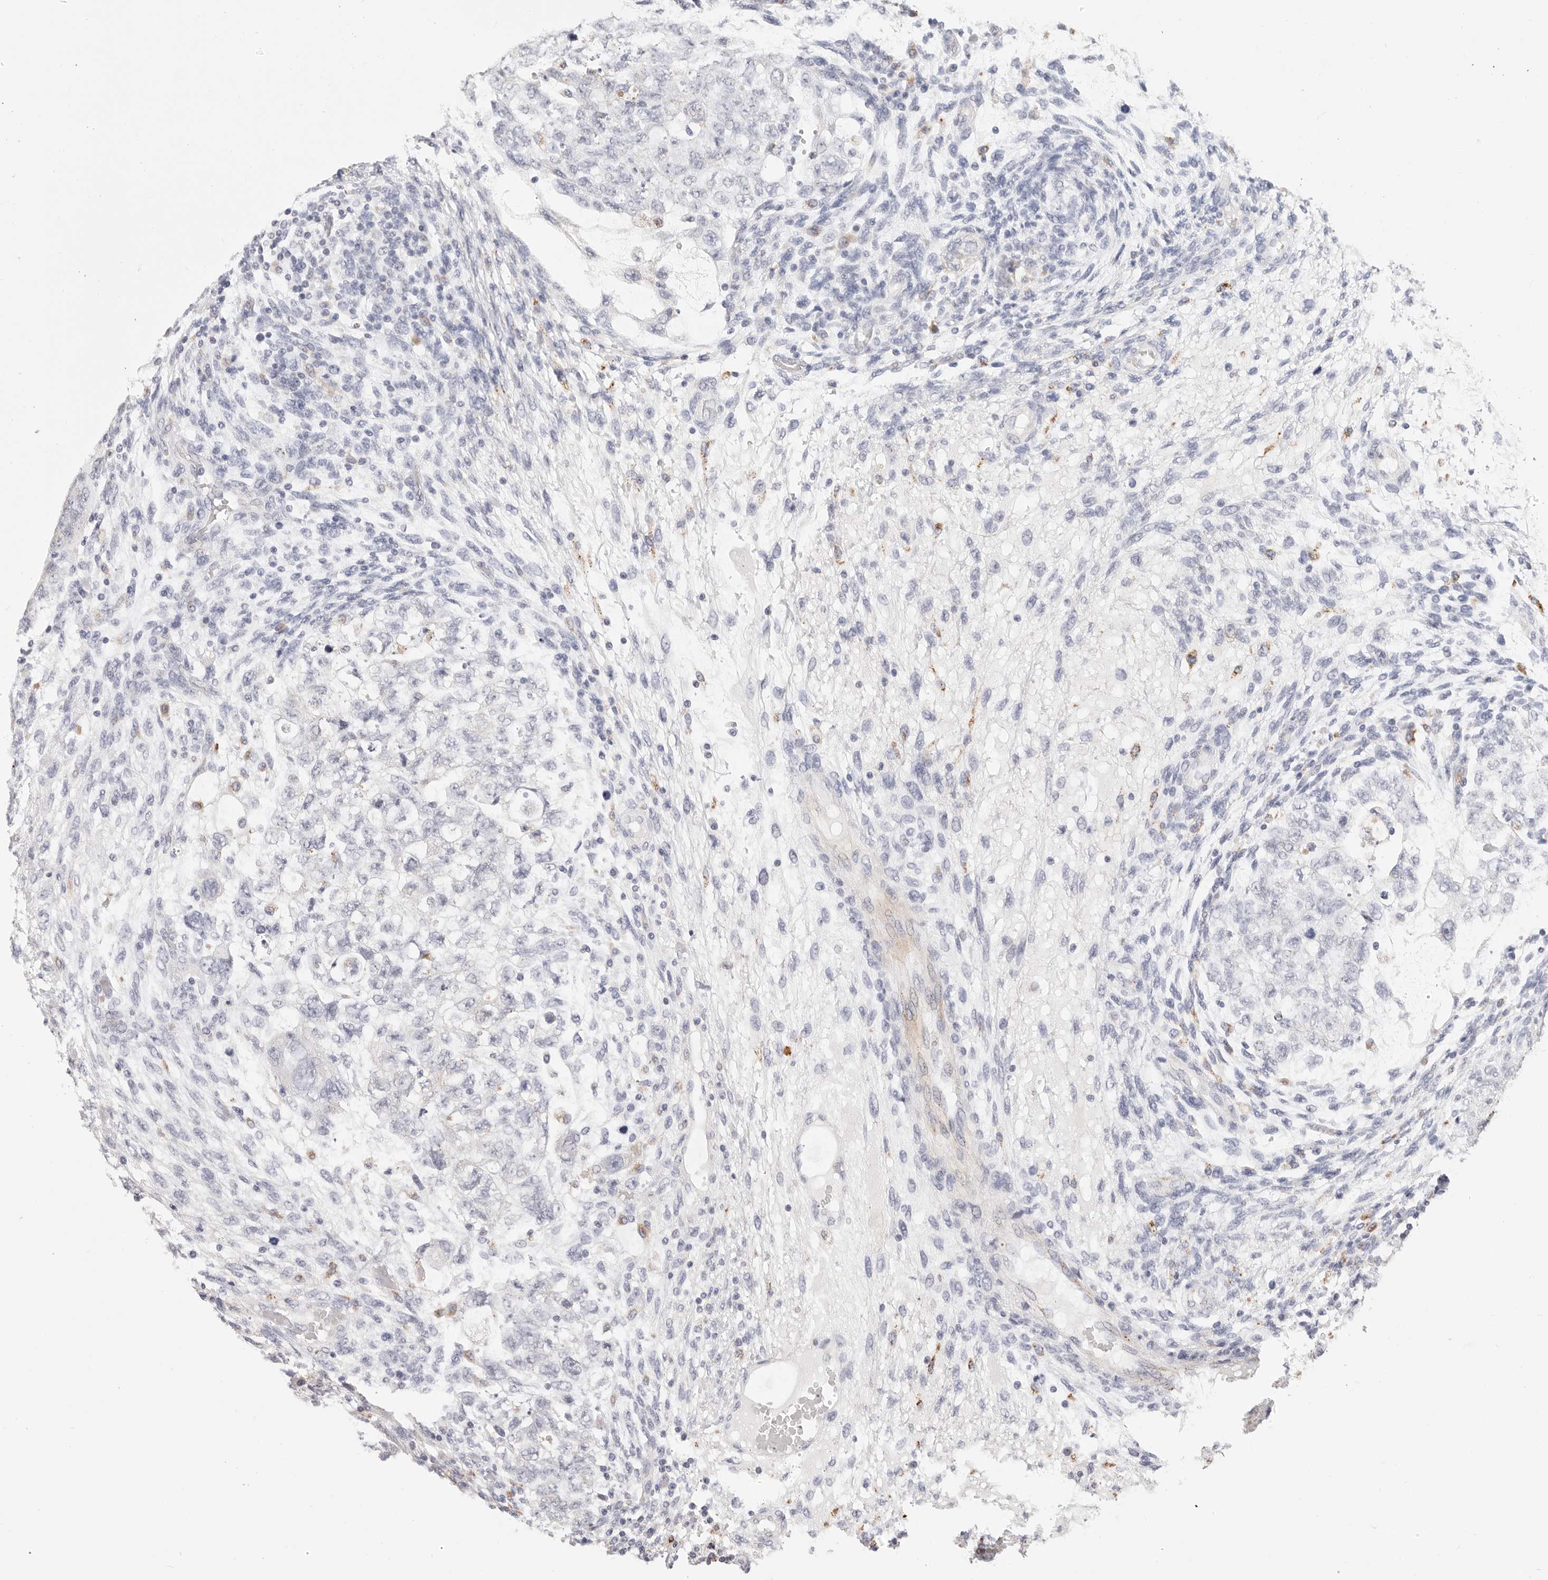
{"staining": {"intensity": "moderate", "quantity": "<25%", "location": "cytoplasmic/membranous"}, "tissue": "testis cancer", "cell_type": "Tumor cells", "image_type": "cancer", "snomed": [{"axis": "morphology", "description": "Carcinoma, Embryonal, NOS"}, {"axis": "topography", "description": "Testis"}], "caption": "IHC (DAB) staining of human testis cancer (embryonal carcinoma) reveals moderate cytoplasmic/membranous protein expression in about <25% of tumor cells.", "gene": "STKLD1", "patient": {"sex": "male", "age": 36}}